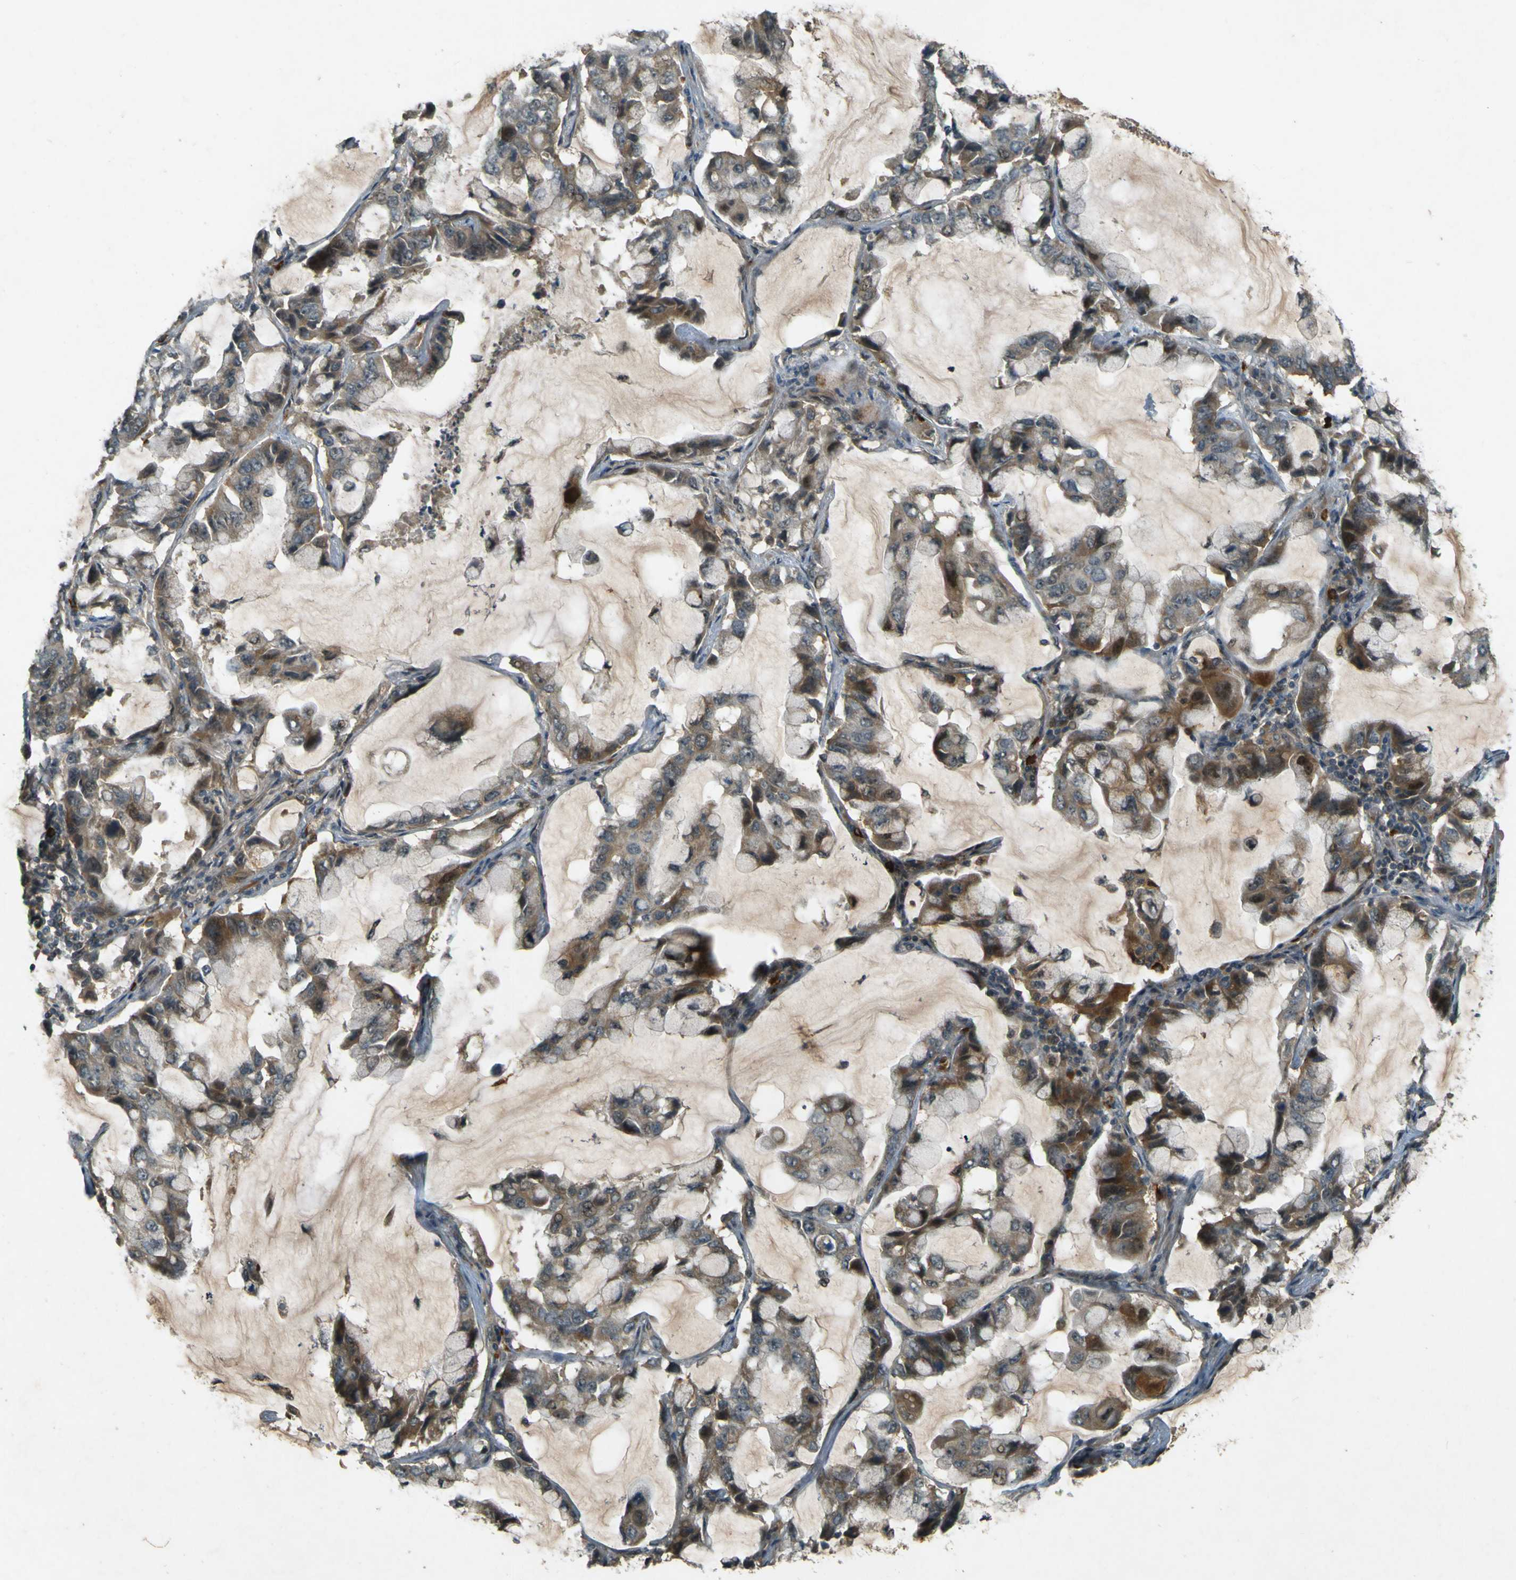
{"staining": {"intensity": "moderate", "quantity": ">75%", "location": "cytoplasmic/membranous"}, "tissue": "lung cancer", "cell_type": "Tumor cells", "image_type": "cancer", "snomed": [{"axis": "morphology", "description": "Adenocarcinoma, NOS"}, {"axis": "topography", "description": "Lung"}], "caption": "There is medium levels of moderate cytoplasmic/membranous staining in tumor cells of lung cancer, as demonstrated by immunohistochemical staining (brown color).", "gene": "MPDZ", "patient": {"sex": "male", "age": 64}}